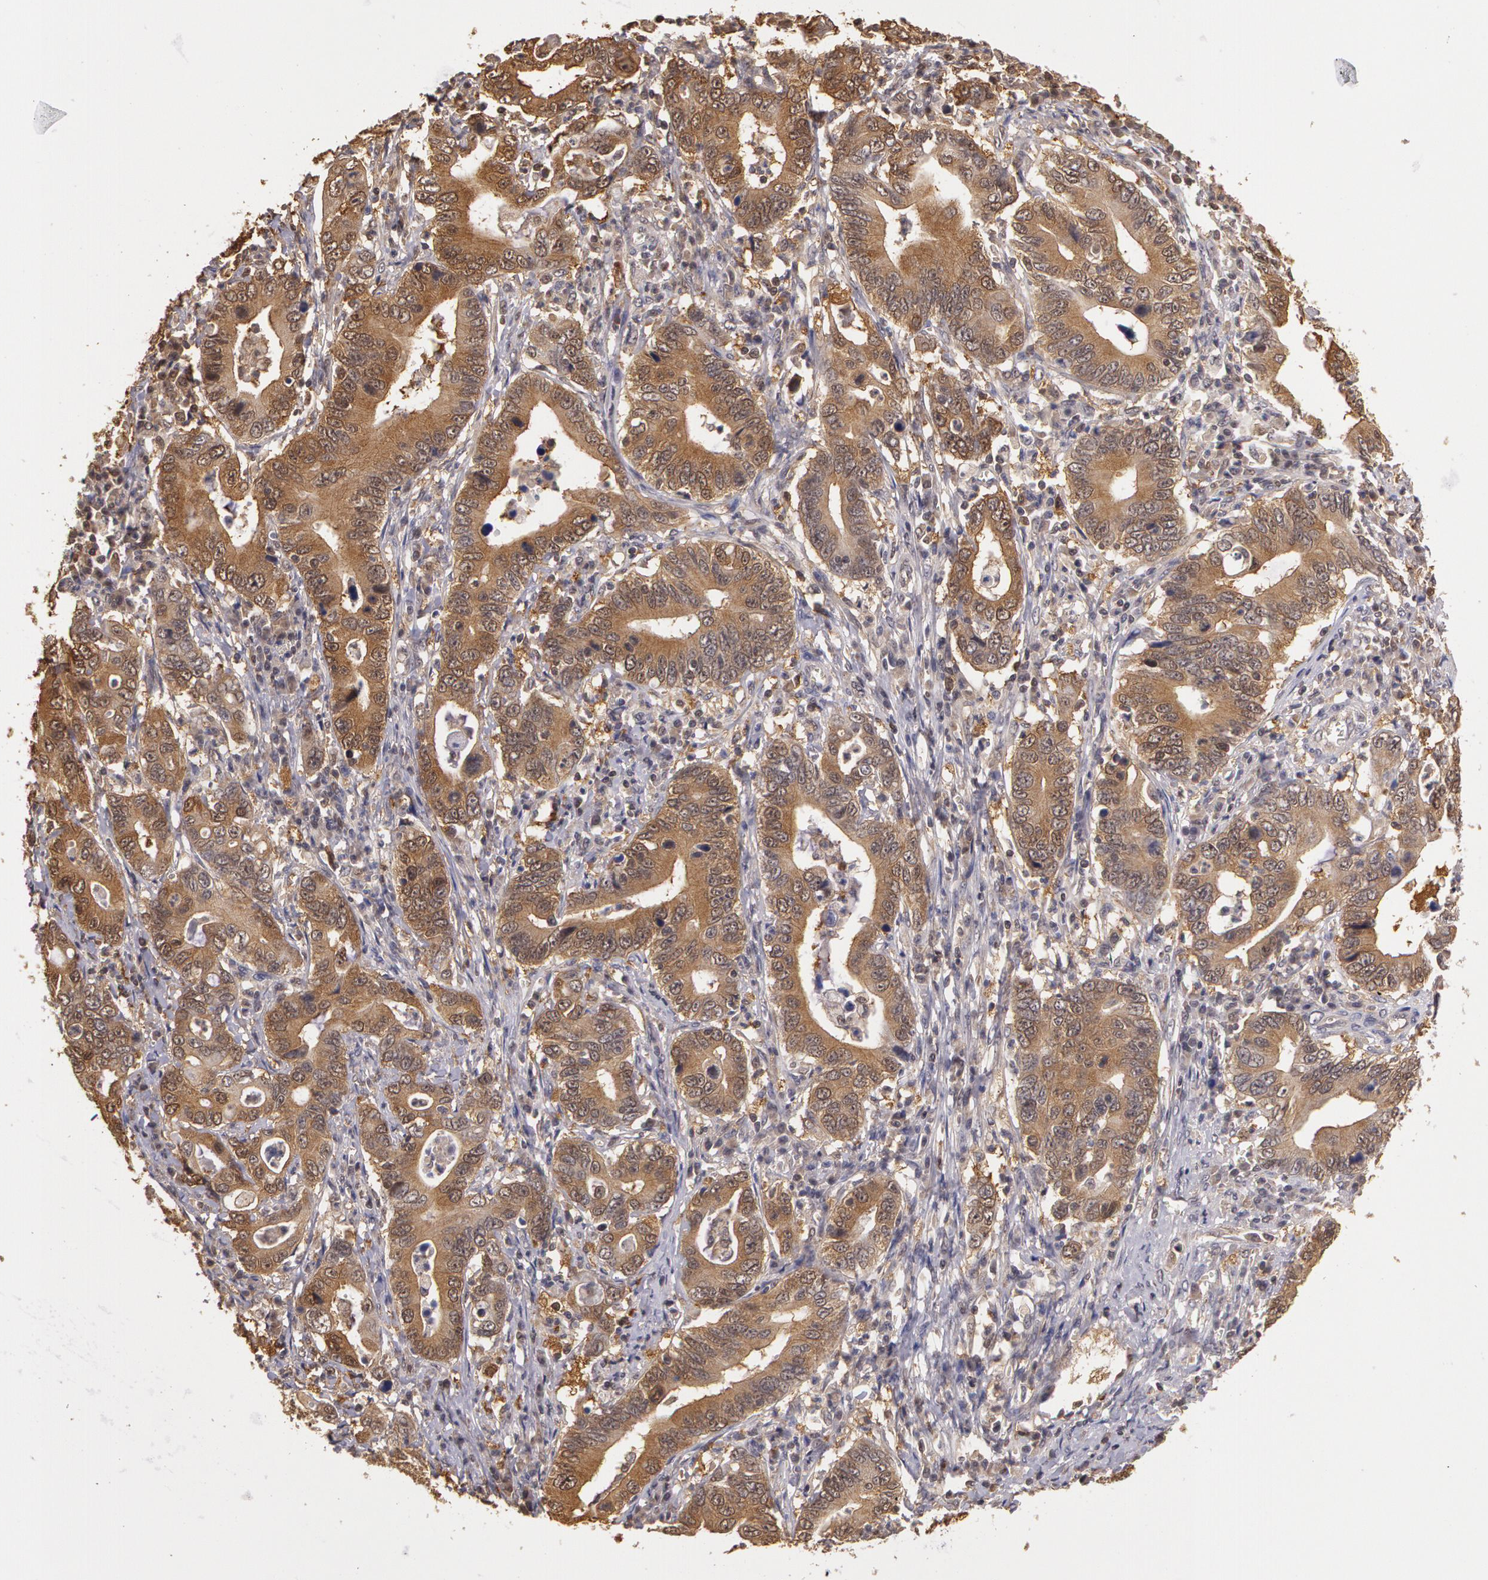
{"staining": {"intensity": "weak", "quantity": ">75%", "location": "cytoplasmic/membranous"}, "tissue": "stomach cancer", "cell_type": "Tumor cells", "image_type": "cancer", "snomed": [{"axis": "morphology", "description": "Adenocarcinoma, NOS"}, {"axis": "topography", "description": "Stomach, upper"}], "caption": "Immunohistochemical staining of adenocarcinoma (stomach) demonstrates low levels of weak cytoplasmic/membranous protein staining in about >75% of tumor cells.", "gene": "AHSA1", "patient": {"sex": "male", "age": 63}}